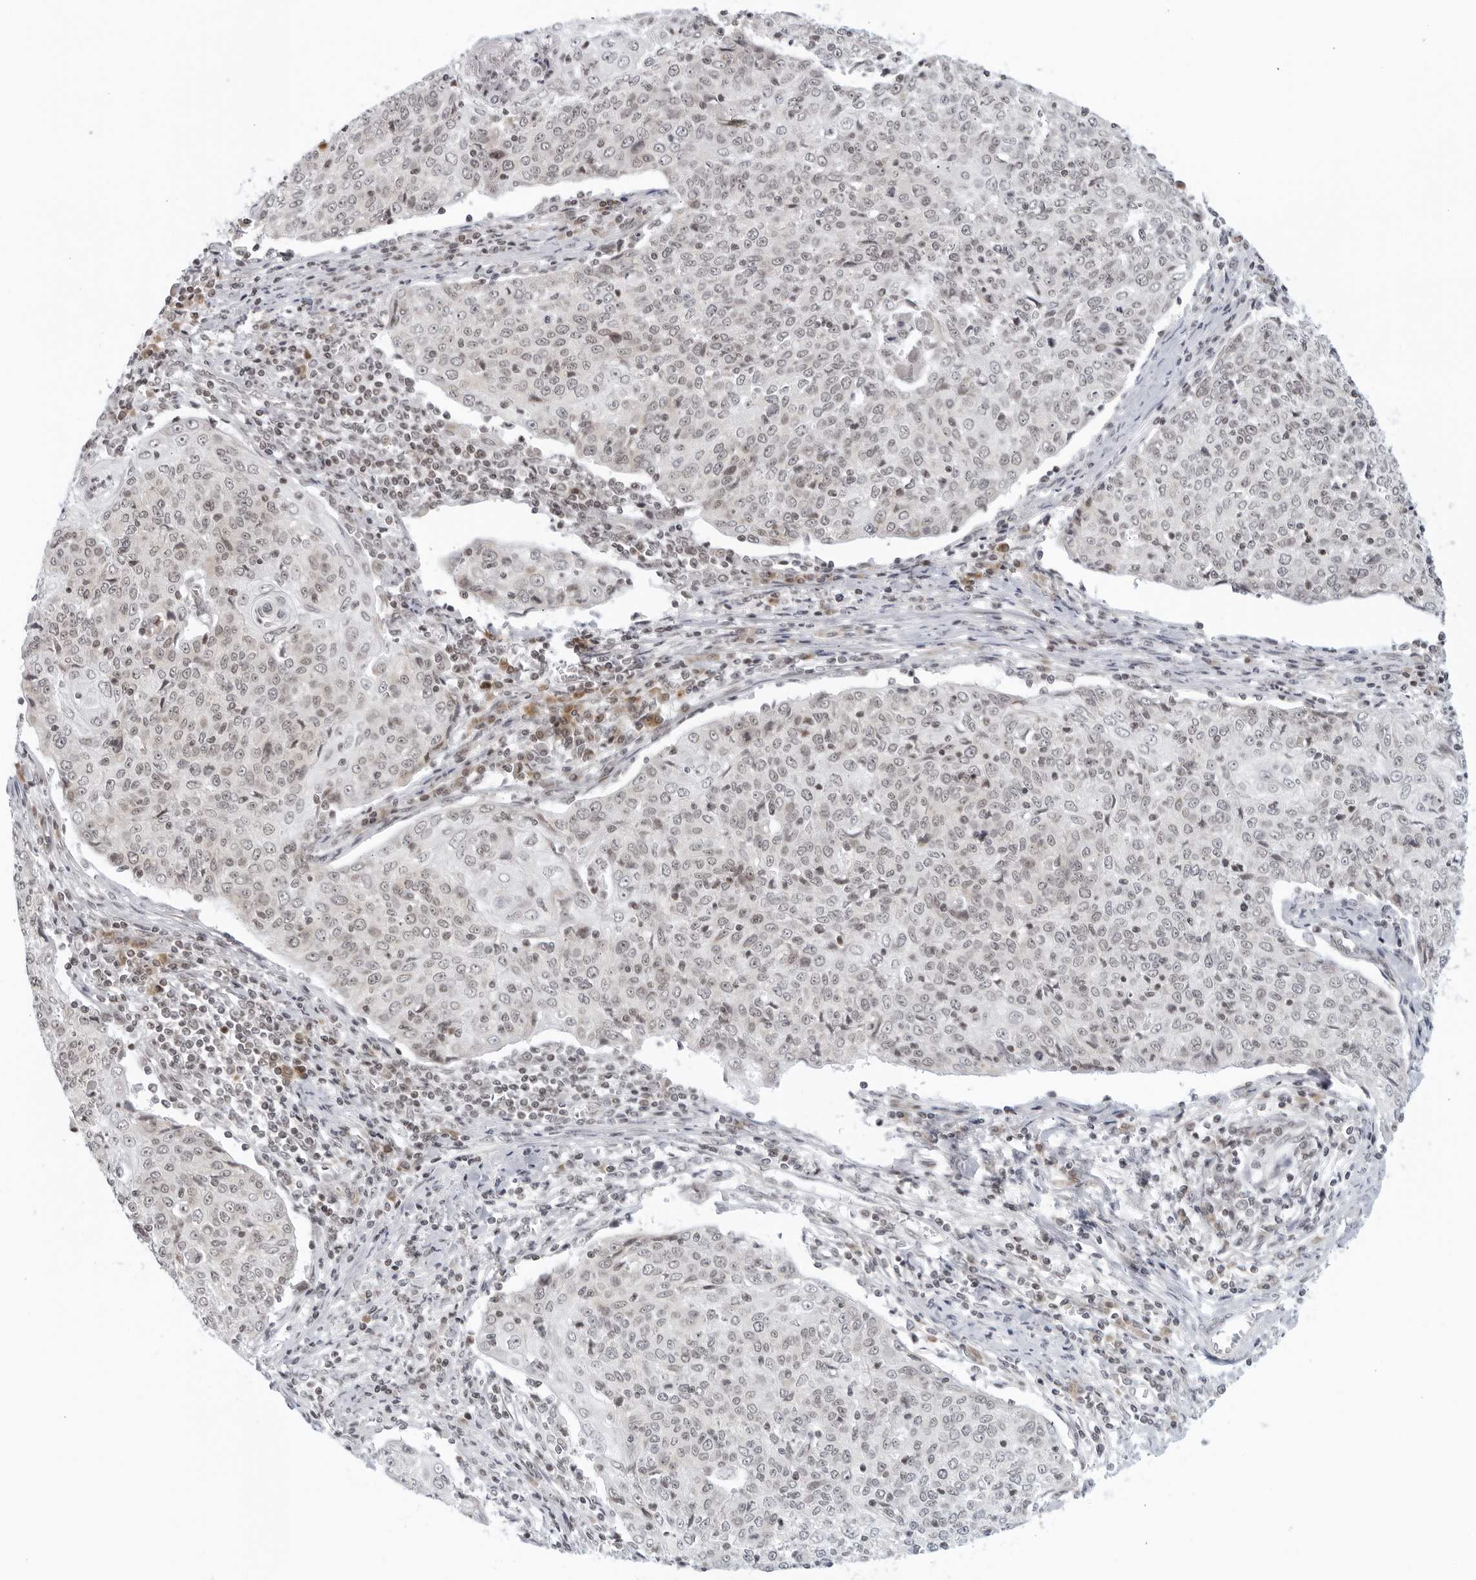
{"staining": {"intensity": "negative", "quantity": "none", "location": "none"}, "tissue": "cervical cancer", "cell_type": "Tumor cells", "image_type": "cancer", "snomed": [{"axis": "morphology", "description": "Squamous cell carcinoma, NOS"}, {"axis": "topography", "description": "Cervix"}], "caption": "IHC of squamous cell carcinoma (cervical) shows no staining in tumor cells.", "gene": "RAB11FIP3", "patient": {"sex": "female", "age": 48}}